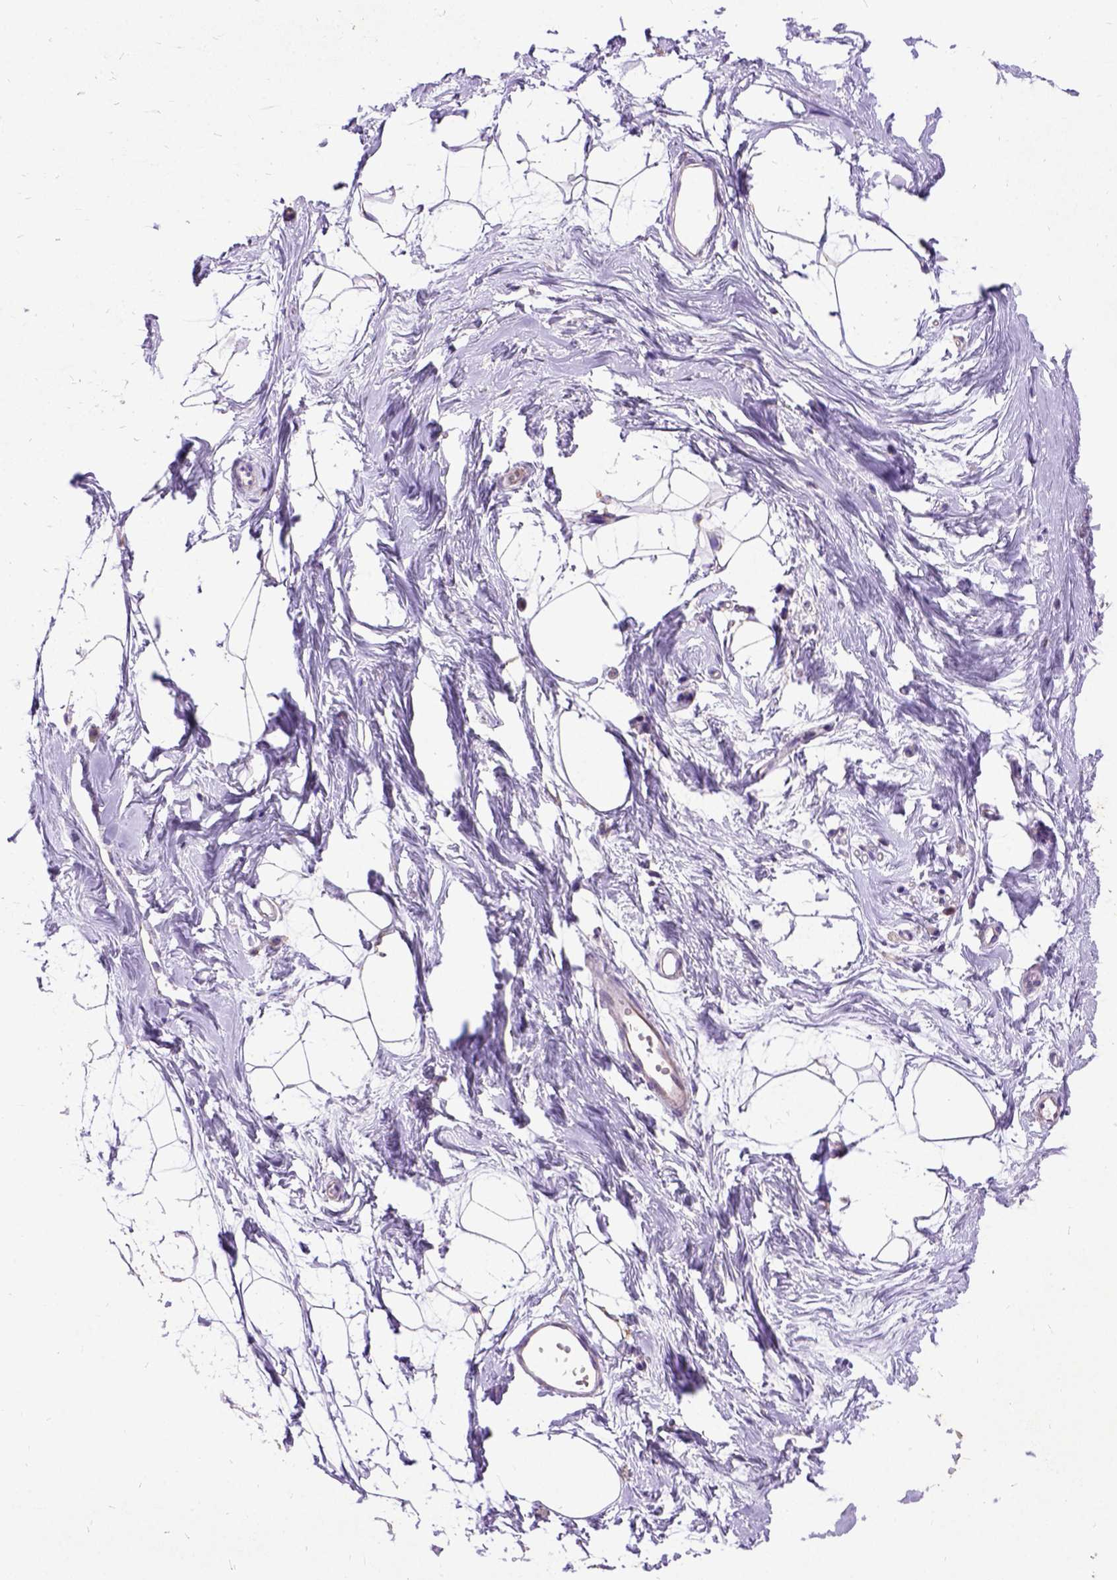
{"staining": {"intensity": "negative", "quantity": "none", "location": "none"}, "tissue": "breast", "cell_type": "Adipocytes", "image_type": "normal", "snomed": [{"axis": "morphology", "description": "Normal tissue, NOS"}, {"axis": "topography", "description": "Breast"}], "caption": "Human breast stained for a protein using immunohistochemistry (IHC) shows no expression in adipocytes.", "gene": "CFAP54", "patient": {"sex": "female", "age": 45}}